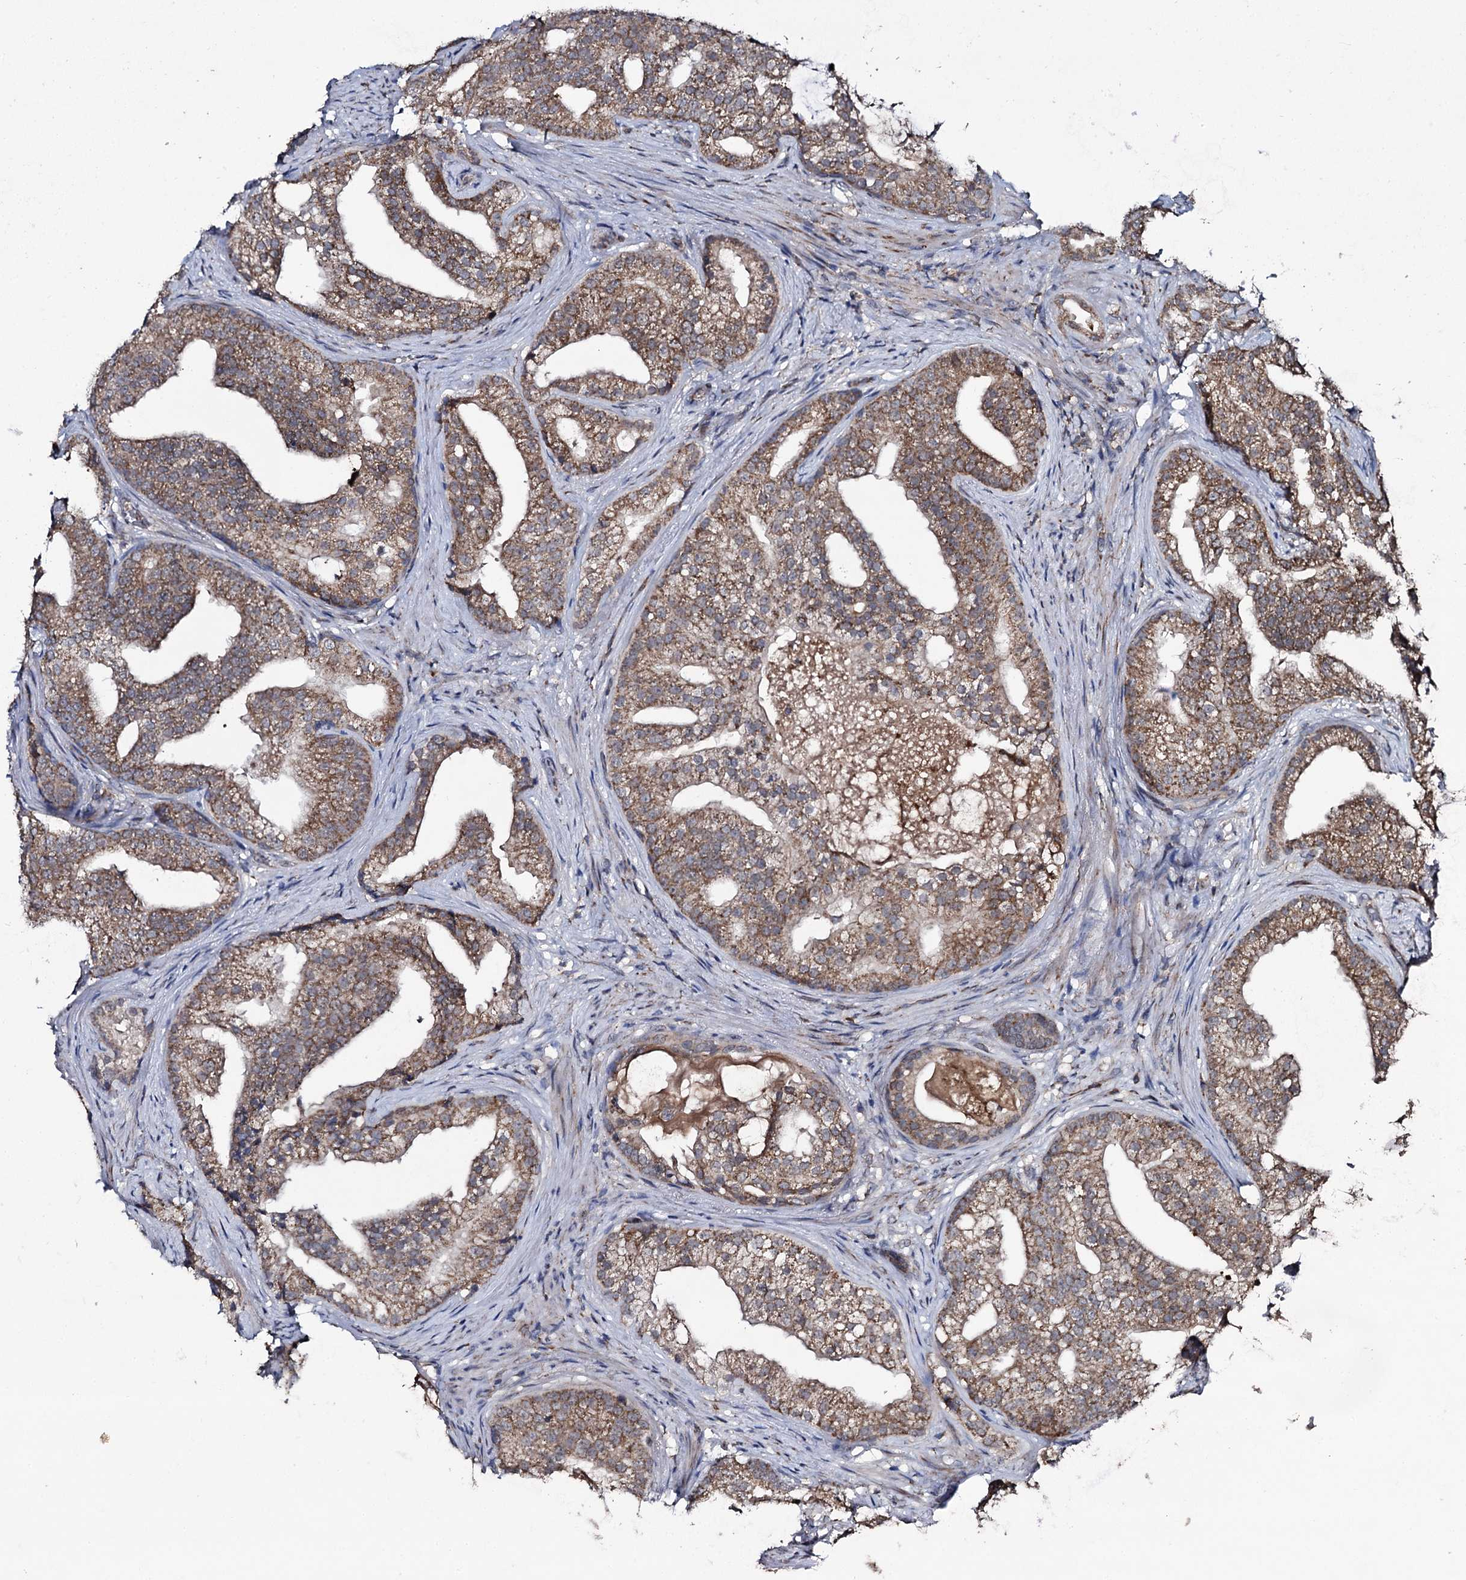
{"staining": {"intensity": "moderate", "quantity": ">75%", "location": "cytoplasmic/membranous"}, "tissue": "prostate cancer", "cell_type": "Tumor cells", "image_type": "cancer", "snomed": [{"axis": "morphology", "description": "Adenocarcinoma, Low grade"}, {"axis": "topography", "description": "Prostate"}], "caption": "IHC (DAB (3,3'-diaminobenzidine)) staining of human prostate cancer displays moderate cytoplasmic/membranous protein staining in approximately >75% of tumor cells.", "gene": "METTL4", "patient": {"sex": "male", "age": 71}}